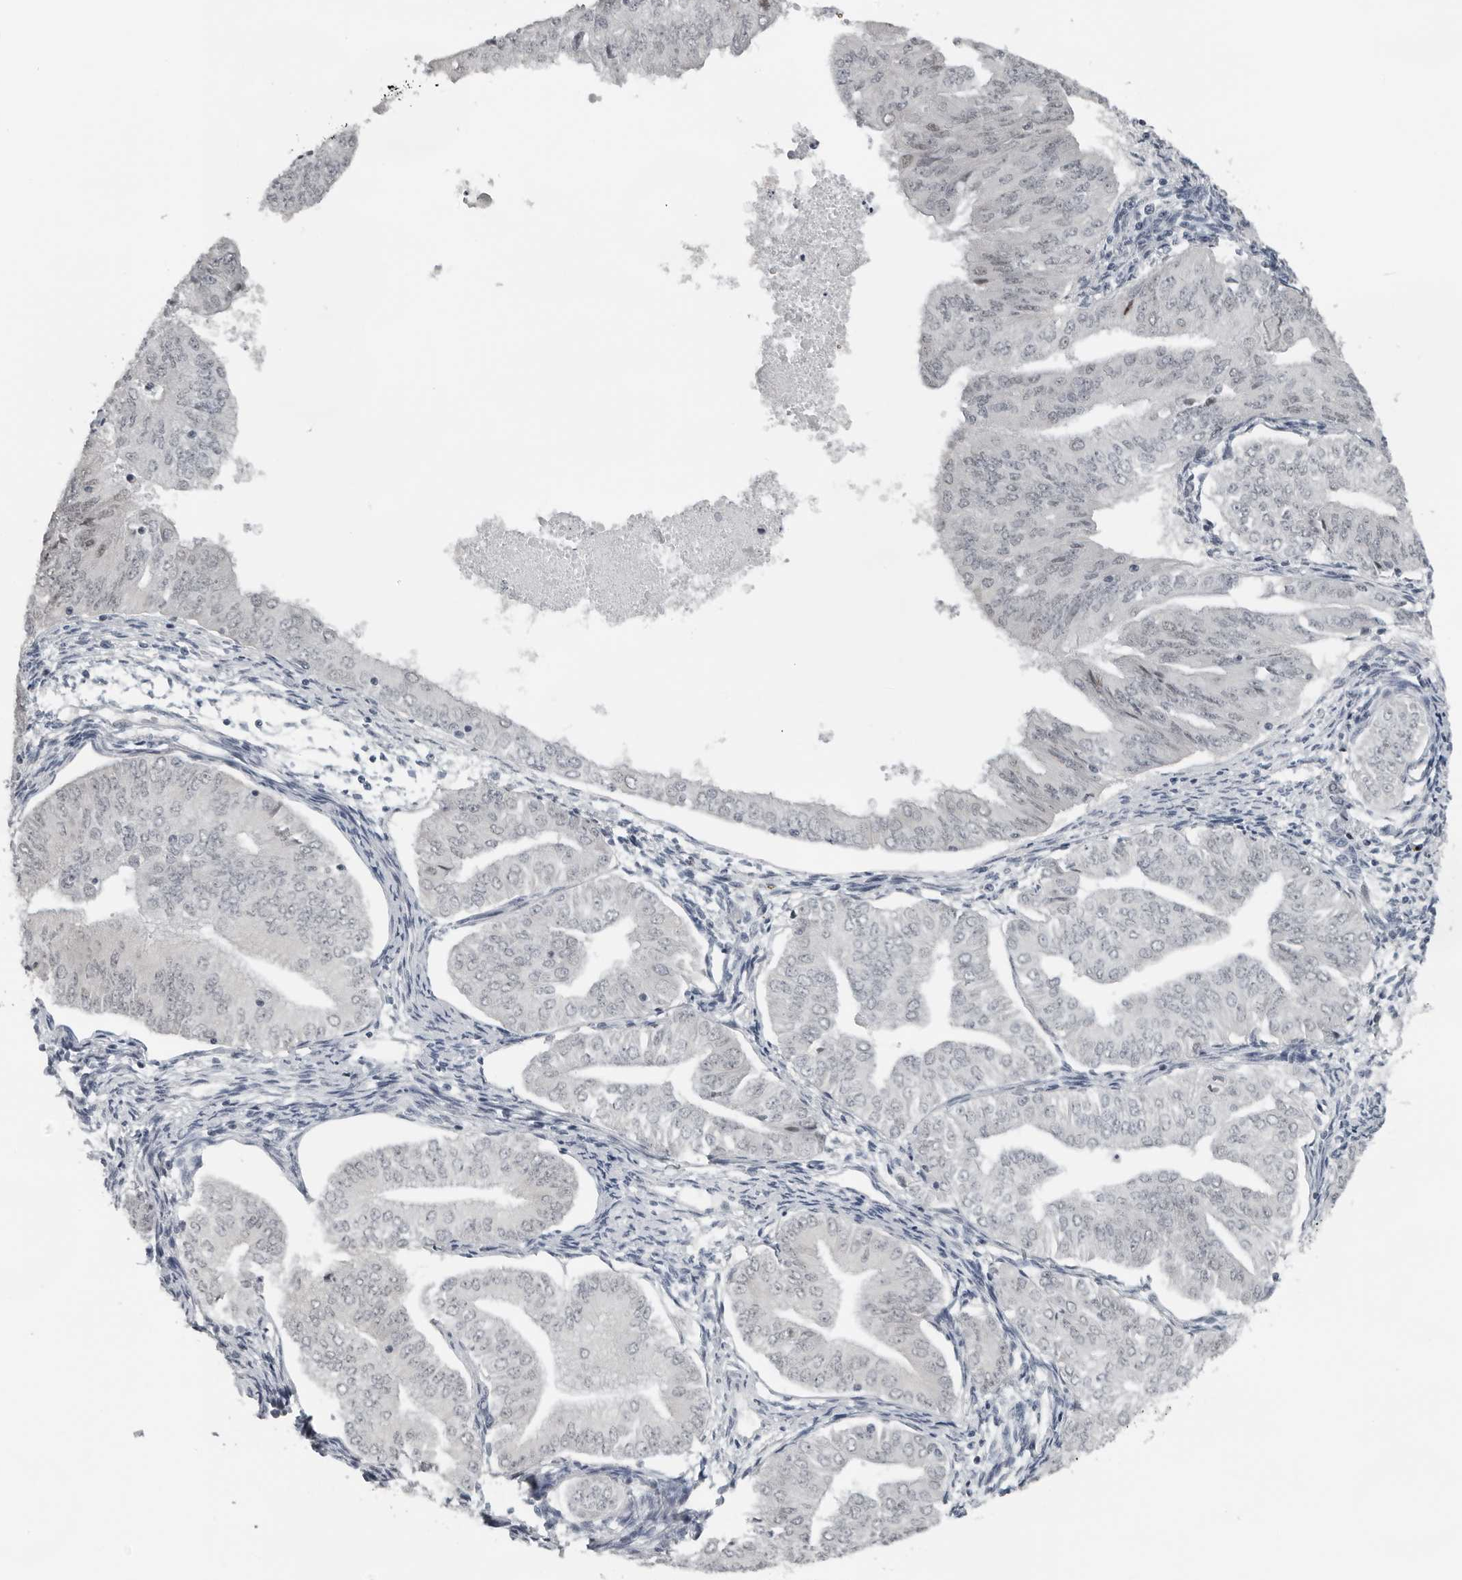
{"staining": {"intensity": "negative", "quantity": "none", "location": "none"}, "tissue": "endometrial cancer", "cell_type": "Tumor cells", "image_type": "cancer", "snomed": [{"axis": "morphology", "description": "Normal tissue, NOS"}, {"axis": "morphology", "description": "Adenocarcinoma, NOS"}, {"axis": "topography", "description": "Endometrium"}], "caption": "Tumor cells are negative for brown protein staining in endometrial cancer (adenocarcinoma).", "gene": "PPP1R42", "patient": {"sex": "female", "age": 53}}